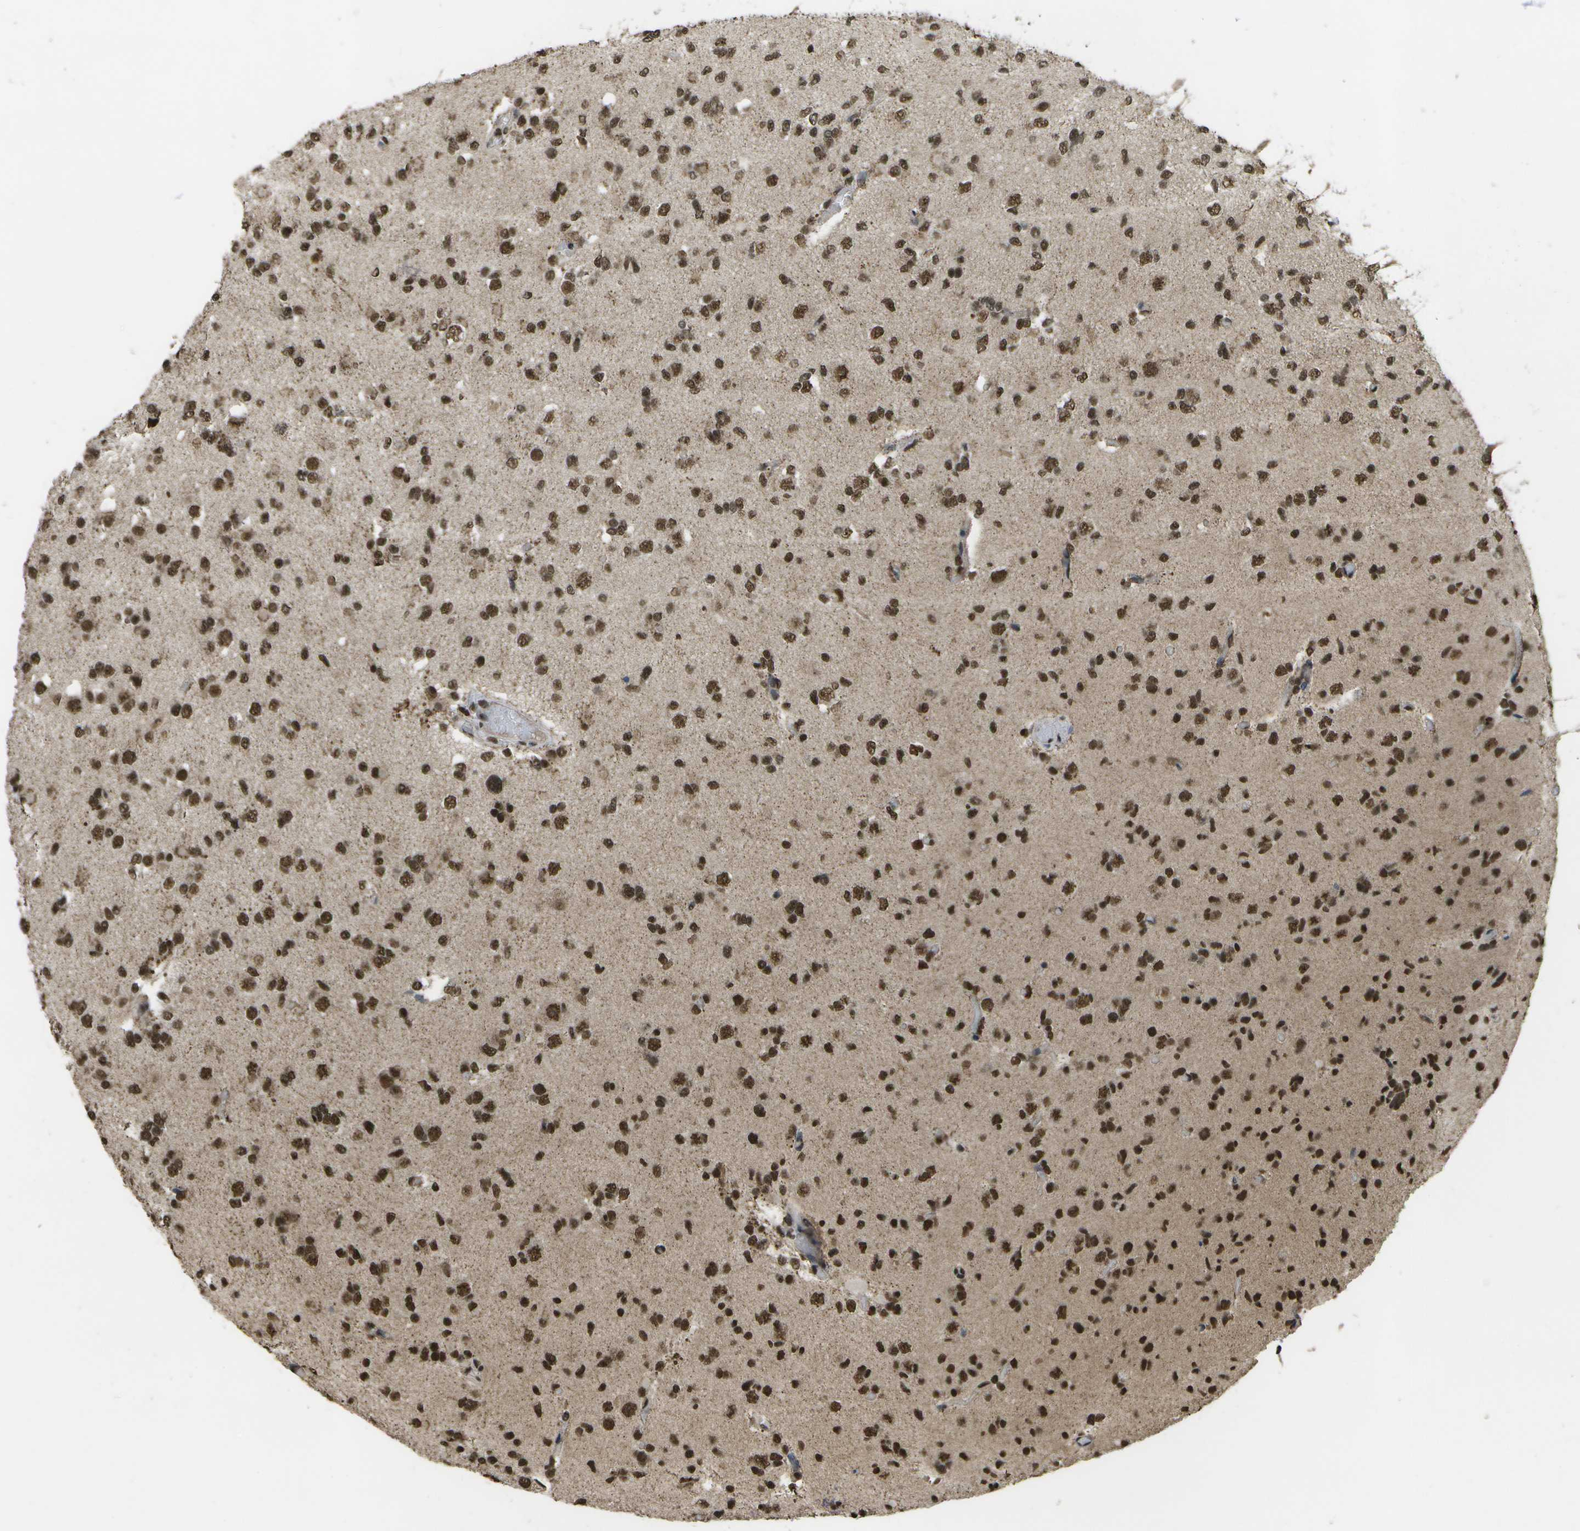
{"staining": {"intensity": "strong", "quantity": ">75%", "location": "nuclear"}, "tissue": "glioma", "cell_type": "Tumor cells", "image_type": "cancer", "snomed": [{"axis": "morphology", "description": "Glioma, malignant, Low grade"}, {"axis": "topography", "description": "Brain"}], "caption": "Malignant glioma (low-grade) stained for a protein displays strong nuclear positivity in tumor cells.", "gene": "SPEN", "patient": {"sex": "female", "age": 22}}